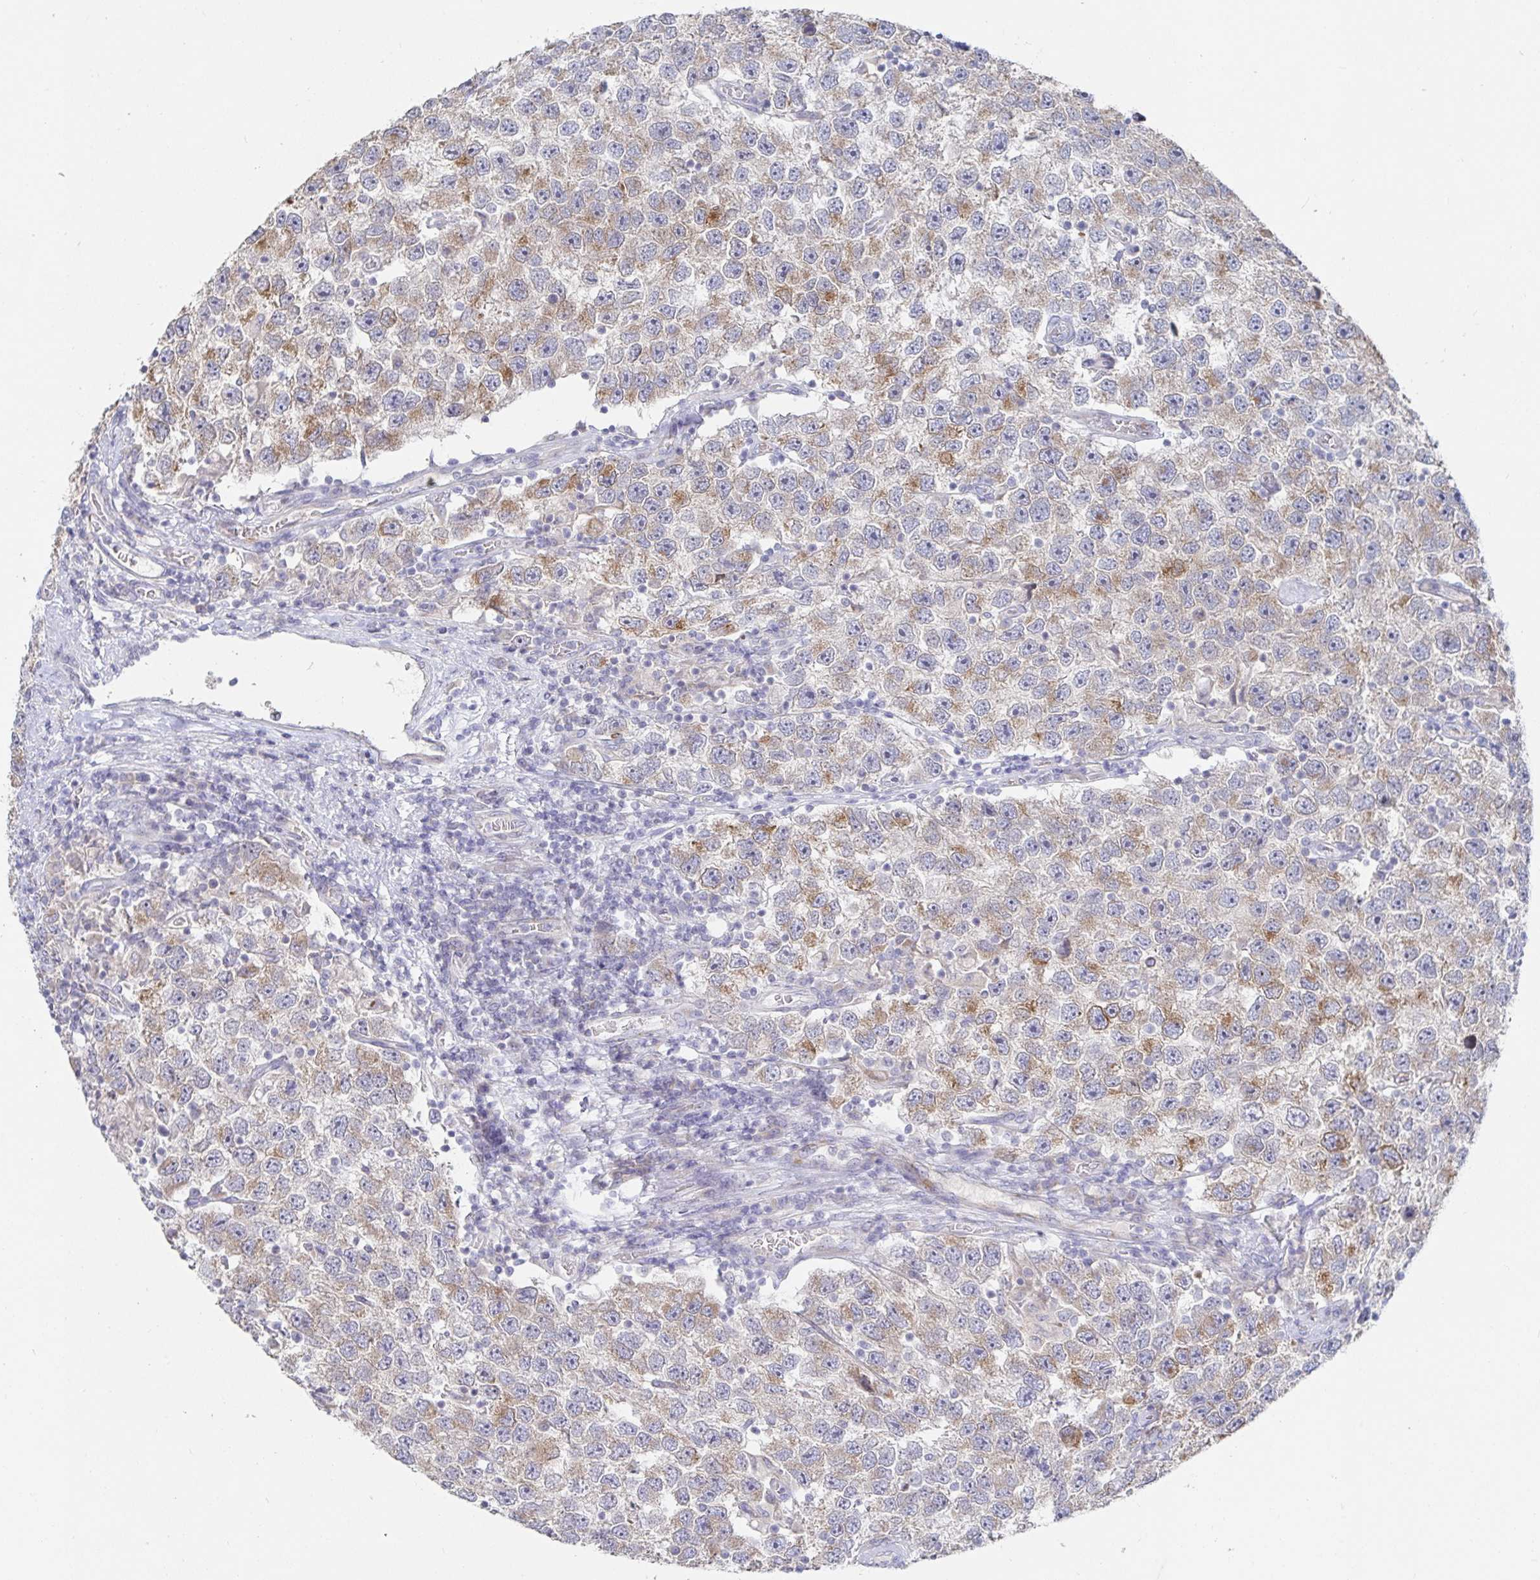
{"staining": {"intensity": "moderate", "quantity": "25%-75%", "location": "cytoplasmic/membranous"}, "tissue": "testis cancer", "cell_type": "Tumor cells", "image_type": "cancer", "snomed": [{"axis": "morphology", "description": "Seminoma, NOS"}, {"axis": "topography", "description": "Testis"}], "caption": "Protein expression analysis of human seminoma (testis) reveals moderate cytoplasmic/membranous positivity in about 25%-75% of tumor cells. (brown staining indicates protein expression, while blue staining denotes nuclei).", "gene": "SPPL3", "patient": {"sex": "male", "age": 26}}